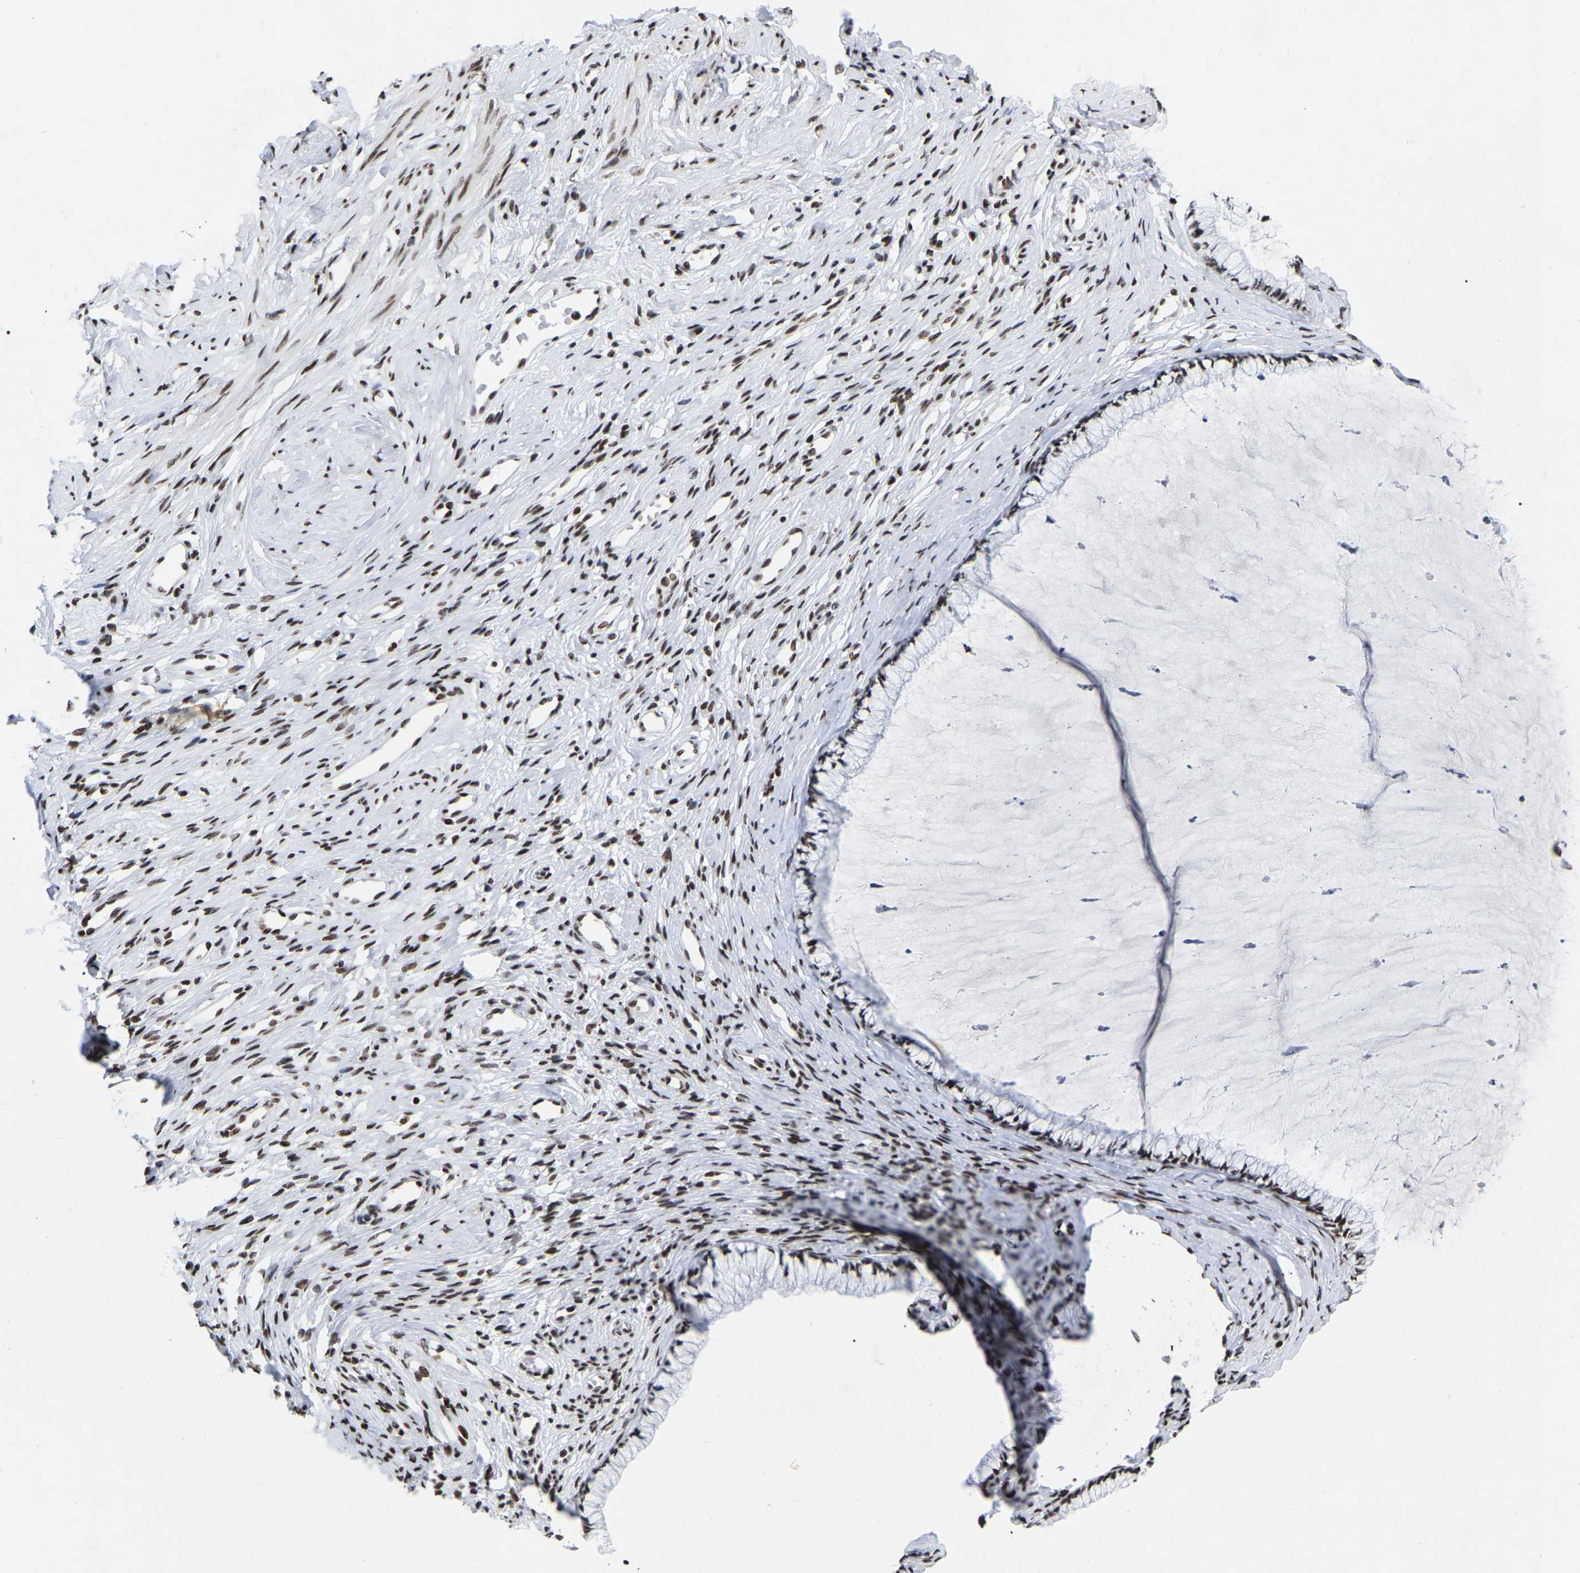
{"staining": {"intensity": "moderate", "quantity": ">75%", "location": "nuclear"}, "tissue": "cervix", "cell_type": "Glandular cells", "image_type": "normal", "snomed": [{"axis": "morphology", "description": "Normal tissue, NOS"}, {"axis": "topography", "description": "Cervix"}], "caption": "Benign cervix was stained to show a protein in brown. There is medium levels of moderate nuclear positivity in about >75% of glandular cells. (Brightfield microscopy of DAB IHC at high magnification).", "gene": "PRCC", "patient": {"sex": "female", "age": 77}}